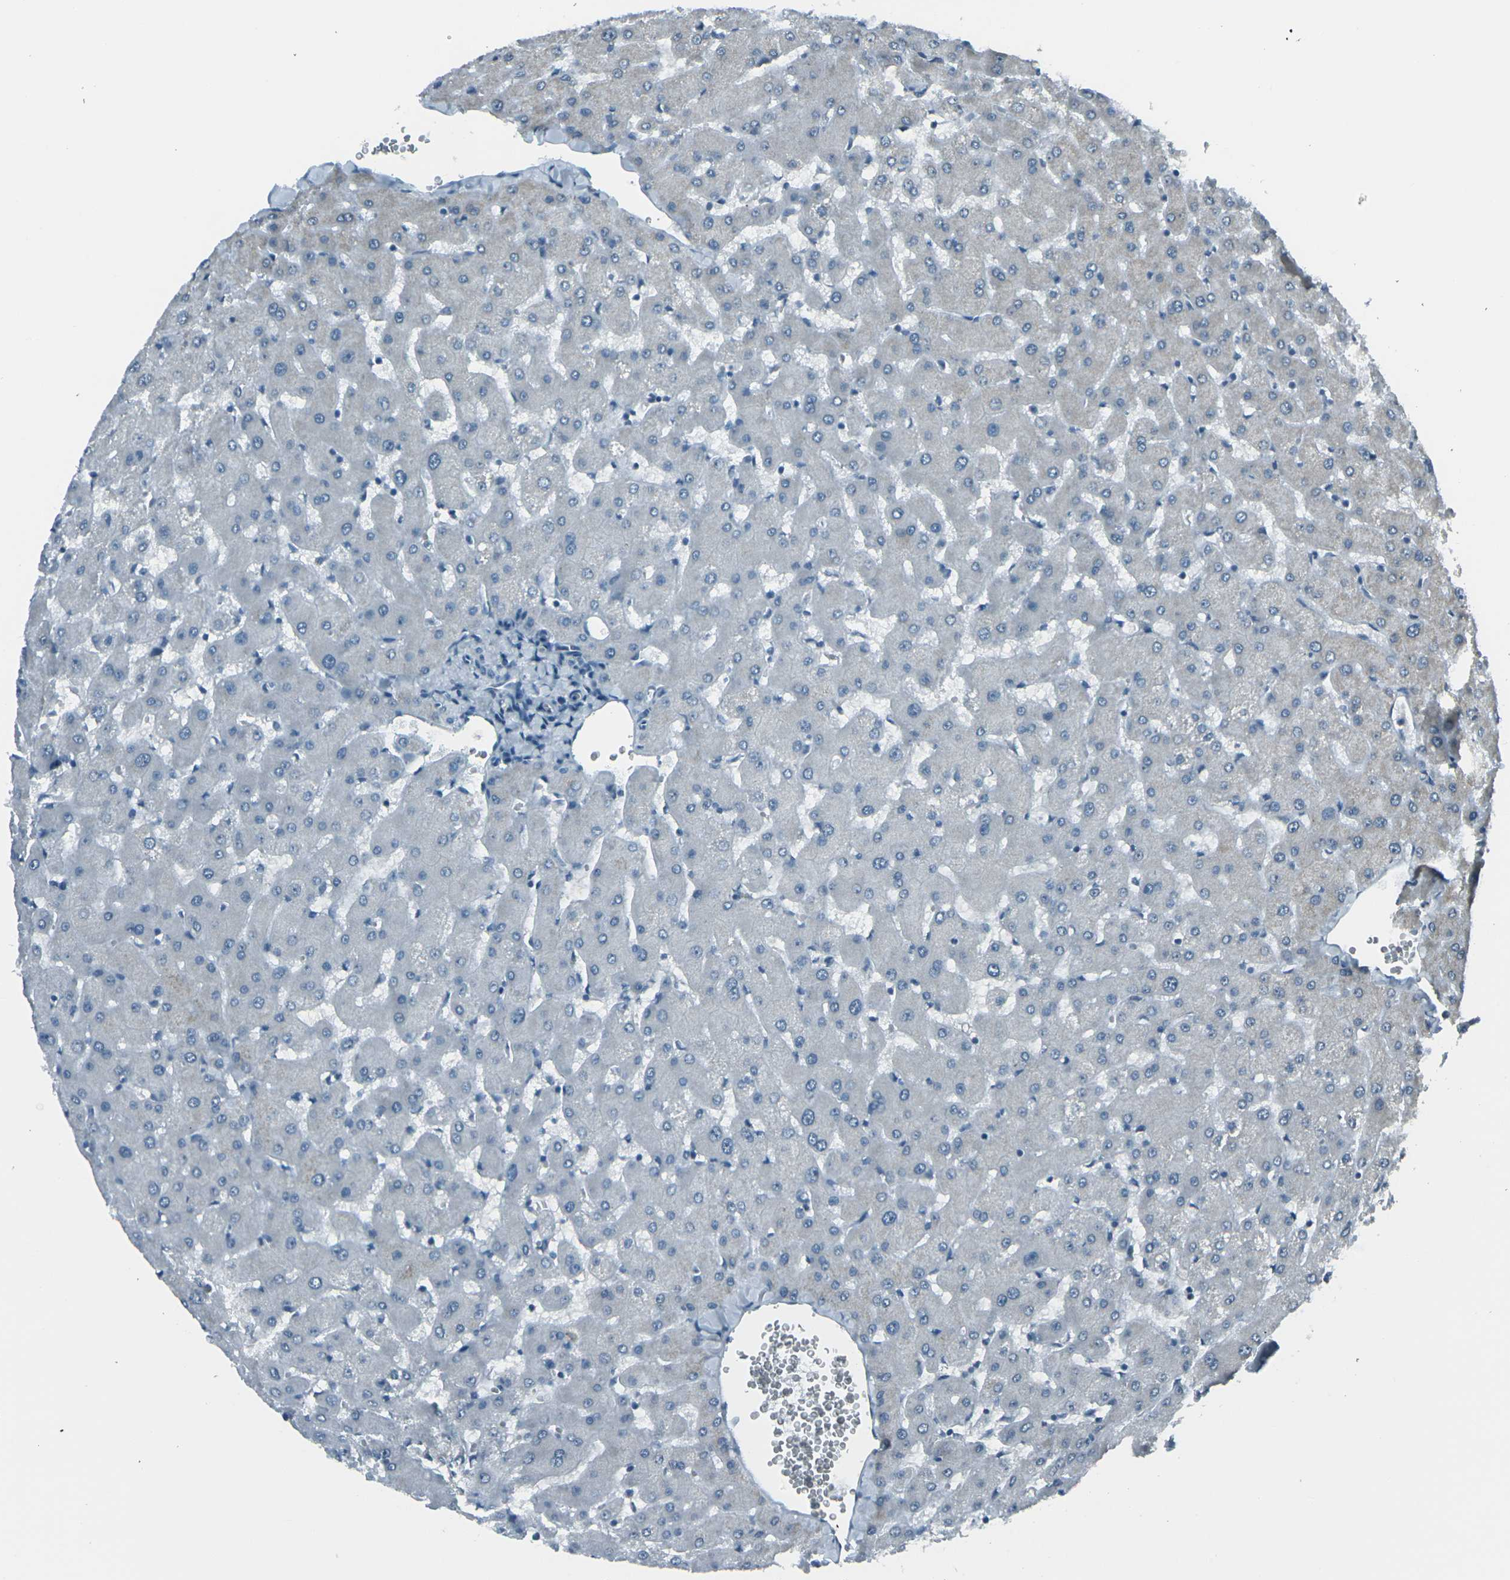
{"staining": {"intensity": "negative", "quantity": "none", "location": "none"}, "tissue": "liver", "cell_type": "Cholangiocytes", "image_type": "normal", "snomed": [{"axis": "morphology", "description": "Normal tissue, NOS"}, {"axis": "topography", "description": "Liver"}], "caption": "Photomicrograph shows no significant protein staining in cholangiocytes of normal liver.", "gene": "H2BC1", "patient": {"sex": "female", "age": 63}}